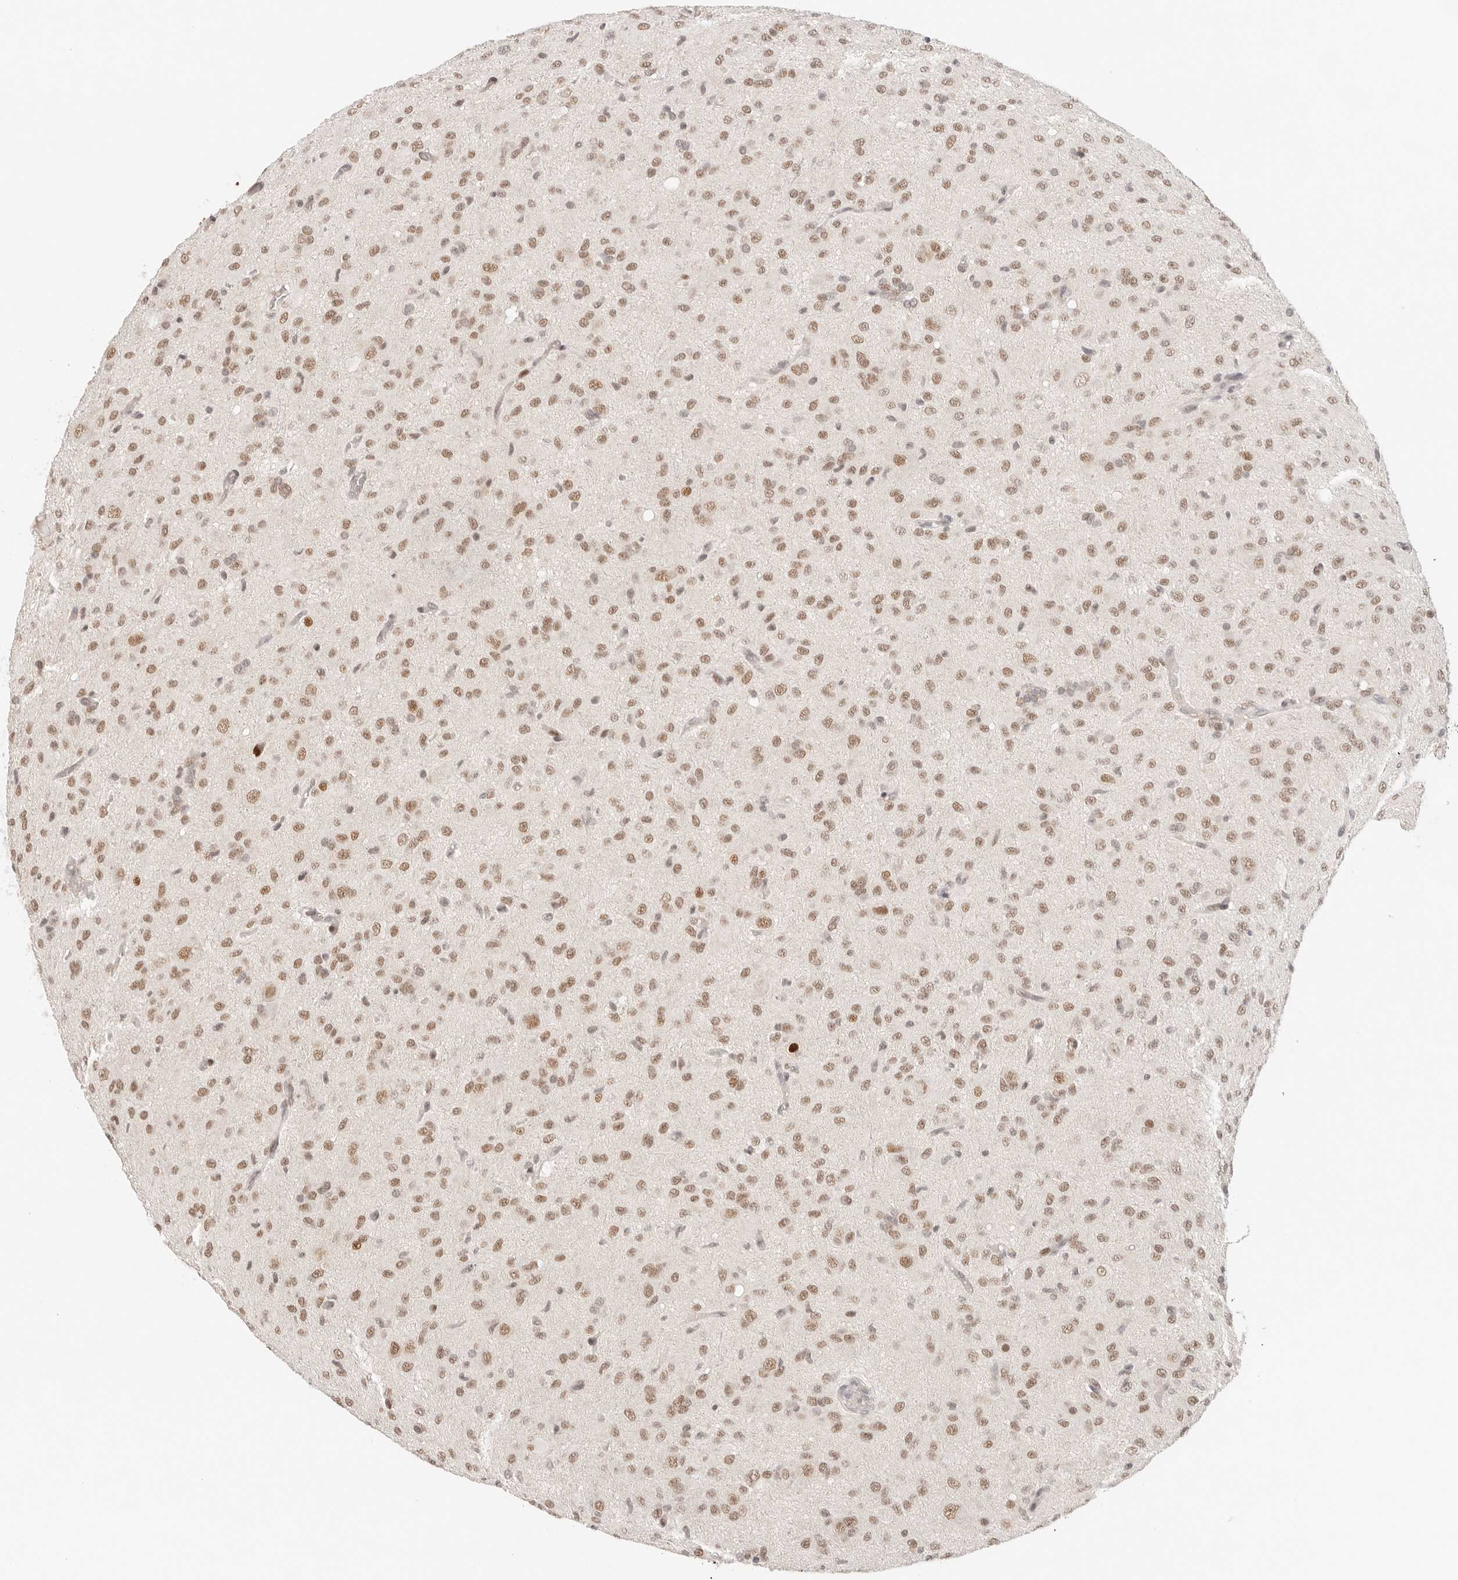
{"staining": {"intensity": "moderate", "quantity": ">75%", "location": "nuclear"}, "tissue": "glioma", "cell_type": "Tumor cells", "image_type": "cancer", "snomed": [{"axis": "morphology", "description": "Glioma, malignant, High grade"}, {"axis": "topography", "description": "Brain"}], "caption": "An IHC image of neoplastic tissue is shown. Protein staining in brown labels moderate nuclear positivity in glioma within tumor cells.", "gene": "HOXC5", "patient": {"sex": "female", "age": 59}}